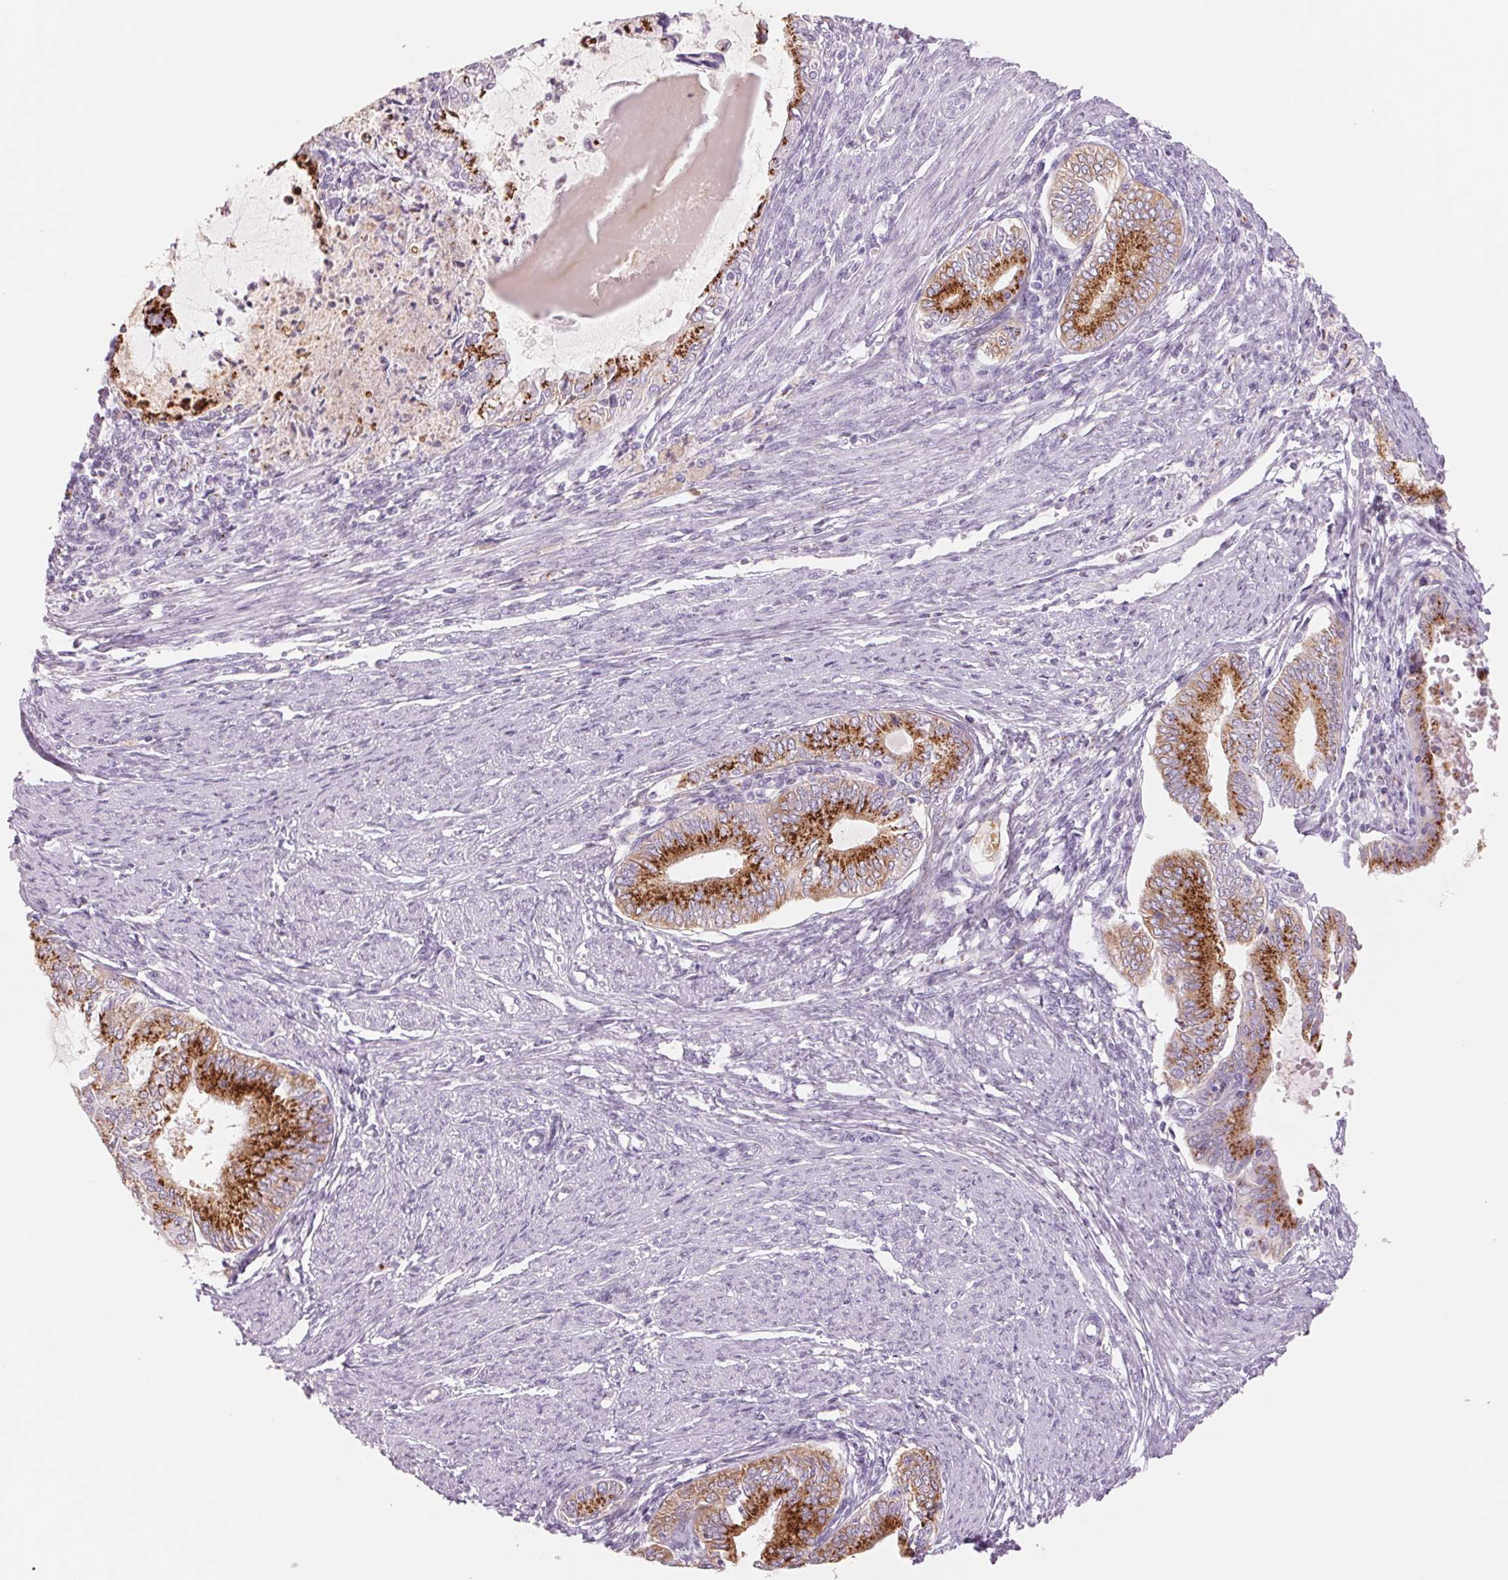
{"staining": {"intensity": "strong", "quantity": ">75%", "location": "cytoplasmic/membranous"}, "tissue": "endometrial cancer", "cell_type": "Tumor cells", "image_type": "cancer", "snomed": [{"axis": "morphology", "description": "Adenocarcinoma, NOS"}, {"axis": "topography", "description": "Endometrium"}], "caption": "Immunohistochemical staining of adenocarcinoma (endometrial) shows high levels of strong cytoplasmic/membranous protein staining in approximately >75% of tumor cells.", "gene": "GALNT7", "patient": {"sex": "female", "age": 79}}